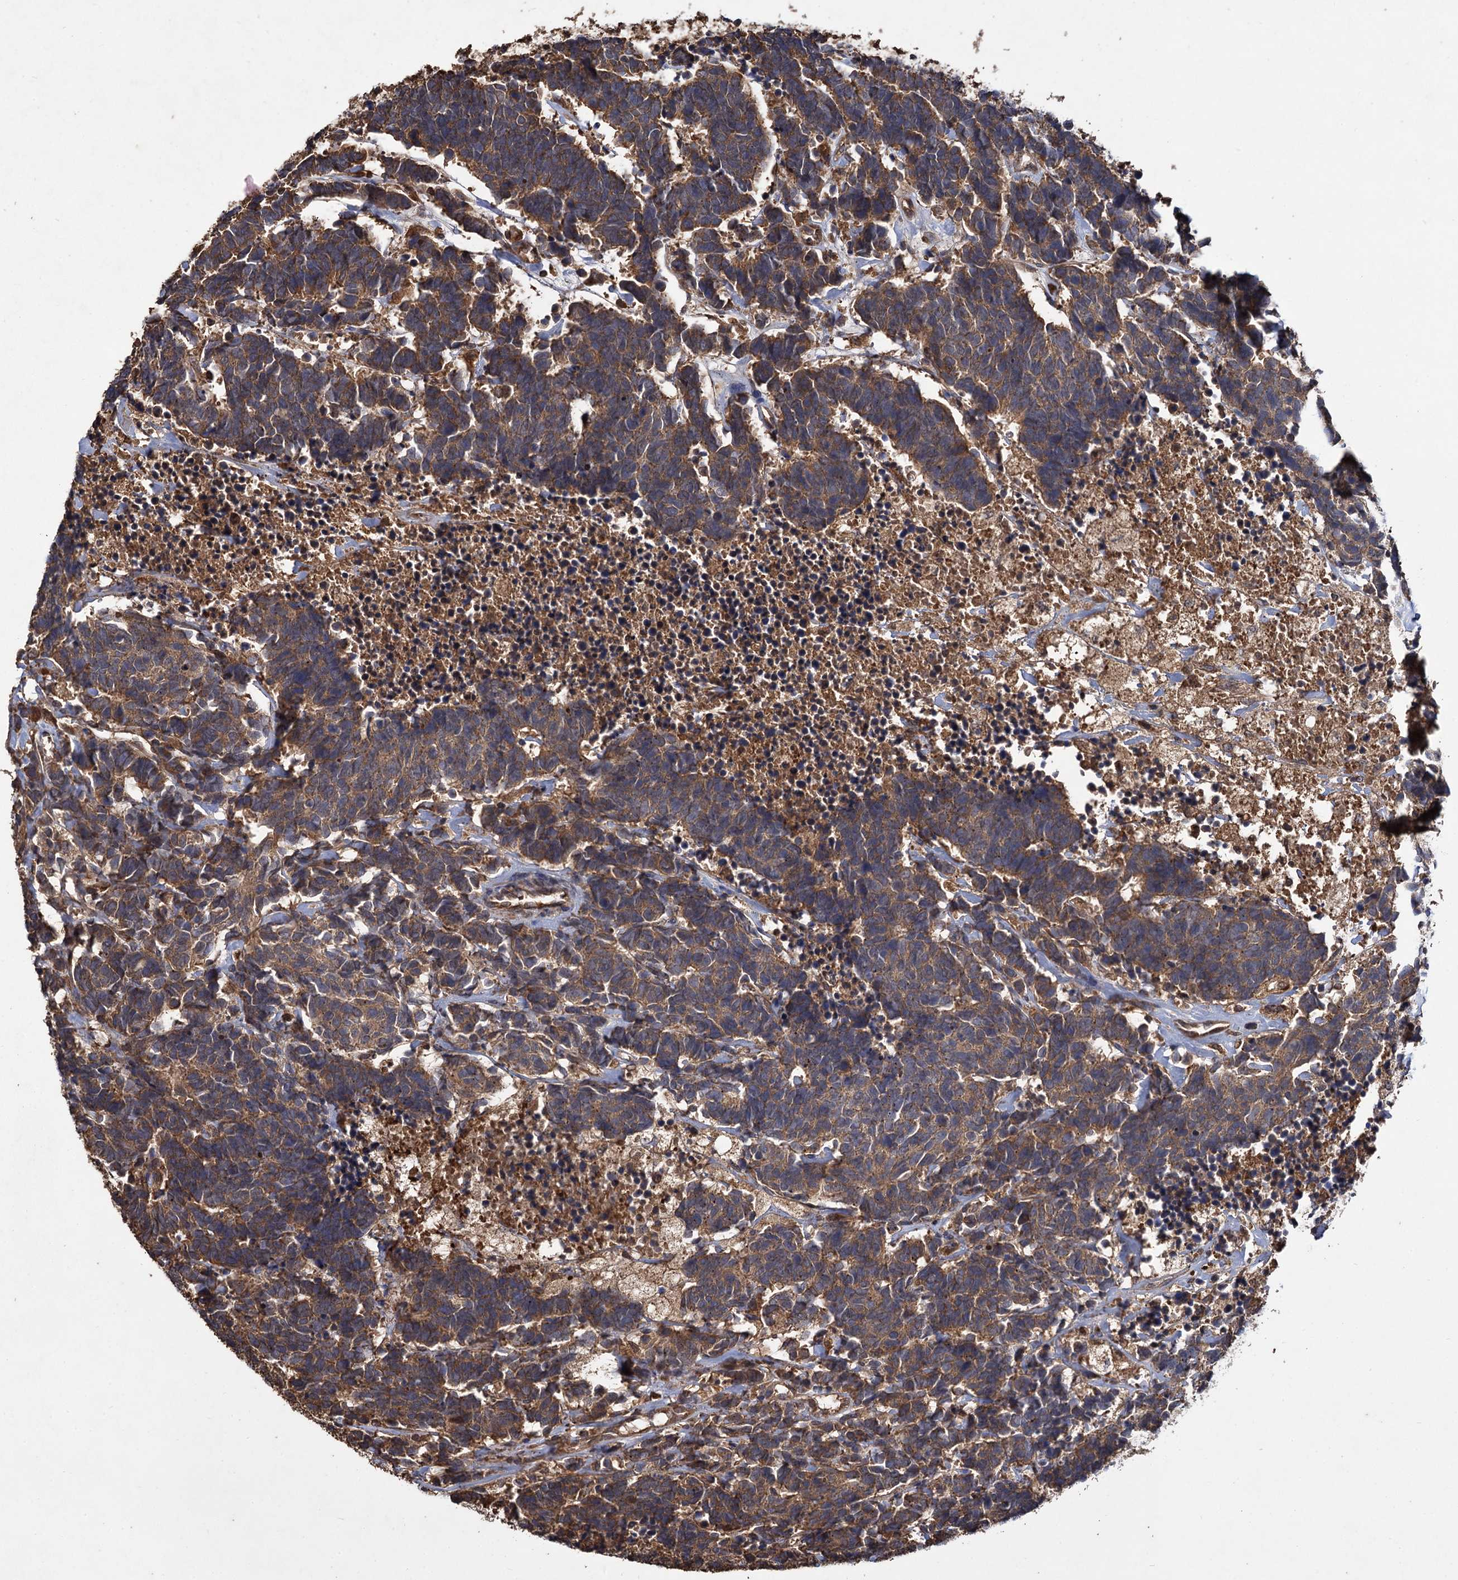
{"staining": {"intensity": "moderate", "quantity": ">75%", "location": "cytoplasmic/membranous"}, "tissue": "carcinoid", "cell_type": "Tumor cells", "image_type": "cancer", "snomed": [{"axis": "morphology", "description": "Carcinoma, NOS"}, {"axis": "morphology", "description": "Carcinoid, malignant, NOS"}, {"axis": "topography", "description": "Urinary bladder"}], "caption": "DAB immunohistochemical staining of human carcinoid exhibits moderate cytoplasmic/membranous protein staining in approximately >75% of tumor cells. The staining was performed using DAB (3,3'-diaminobenzidine) to visualize the protein expression in brown, while the nuclei were stained in blue with hematoxylin (Magnification: 20x).", "gene": "GCLC", "patient": {"sex": "male", "age": 57}}